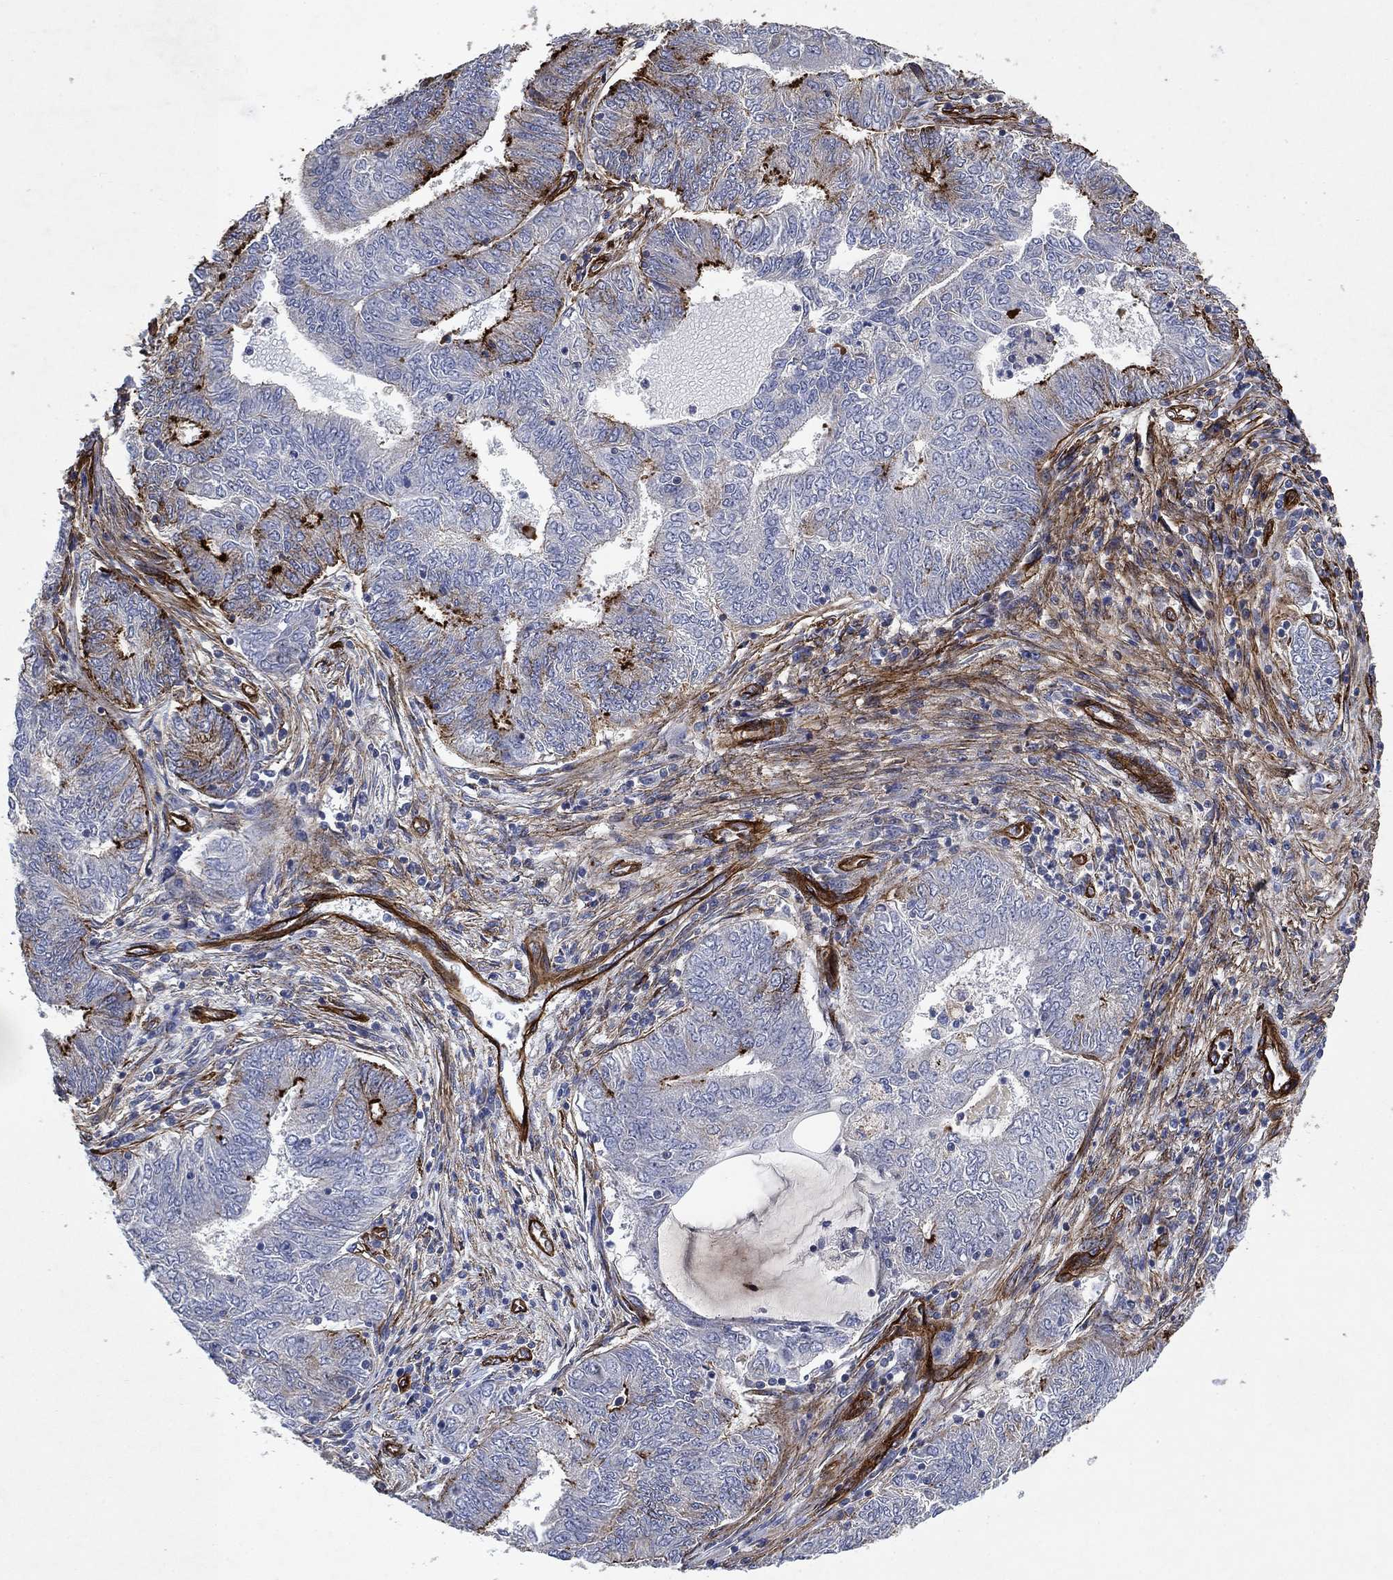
{"staining": {"intensity": "strong", "quantity": "<25%", "location": "cytoplasmic/membranous"}, "tissue": "endometrial cancer", "cell_type": "Tumor cells", "image_type": "cancer", "snomed": [{"axis": "morphology", "description": "Adenocarcinoma, NOS"}, {"axis": "topography", "description": "Endometrium"}], "caption": "Immunohistochemical staining of endometrial adenocarcinoma shows strong cytoplasmic/membranous protein positivity in approximately <25% of tumor cells. (Brightfield microscopy of DAB IHC at high magnification).", "gene": "COL4A2", "patient": {"sex": "female", "age": 62}}